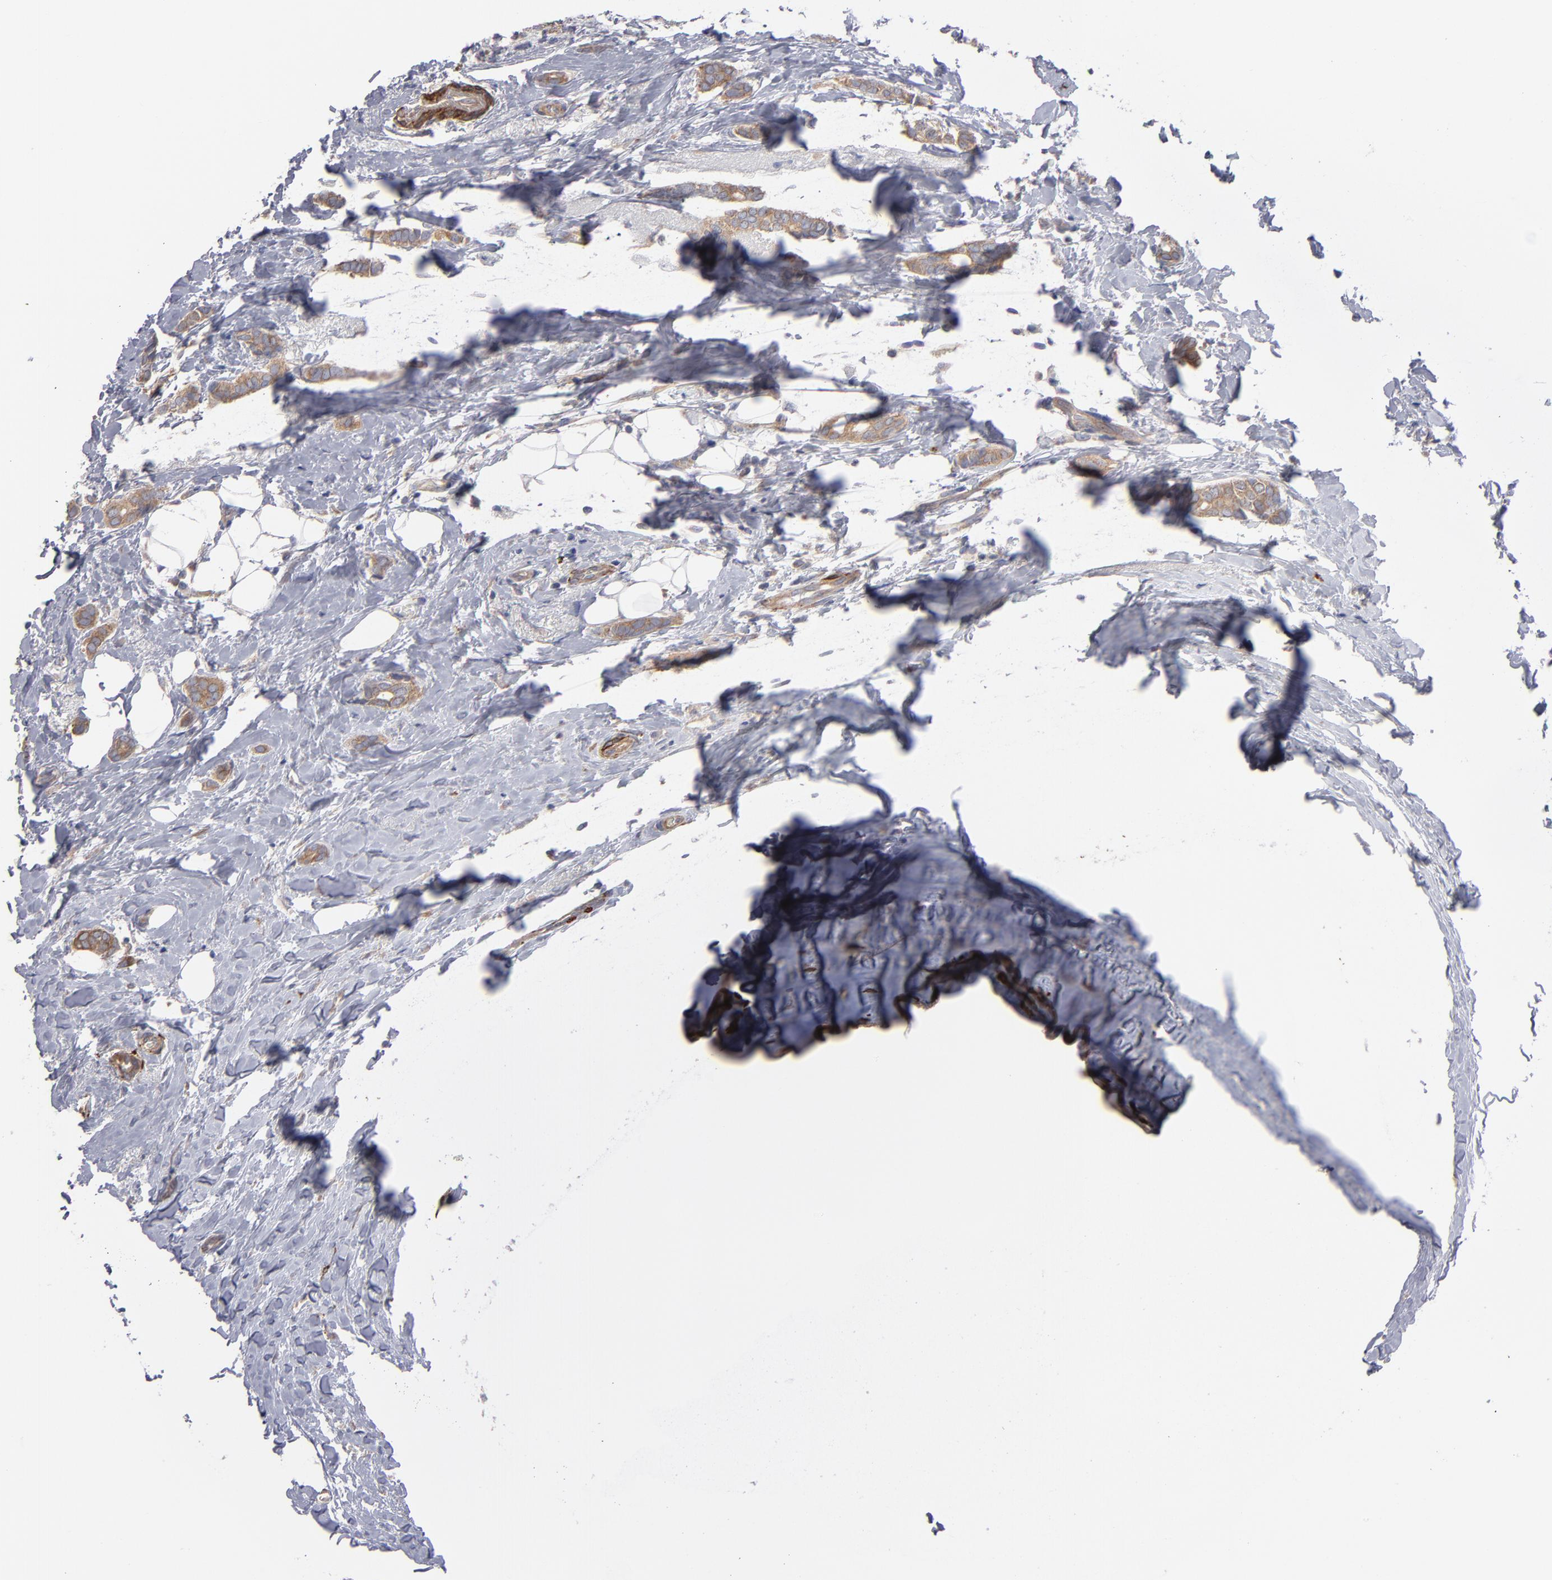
{"staining": {"intensity": "weak", "quantity": ">75%", "location": "cytoplasmic/membranous"}, "tissue": "breast cancer", "cell_type": "Tumor cells", "image_type": "cancer", "snomed": [{"axis": "morphology", "description": "Duct carcinoma"}, {"axis": "topography", "description": "Breast"}], "caption": "Brown immunohistochemical staining in breast cancer (intraductal carcinoma) exhibits weak cytoplasmic/membranous positivity in about >75% of tumor cells. Using DAB (3,3'-diaminobenzidine) (brown) and hematoxylin (blue) stains, captured at high magnification using brightfield microscopy.", "gene": "SLMAP", "patient": {"sex": "female", "age": 54}}